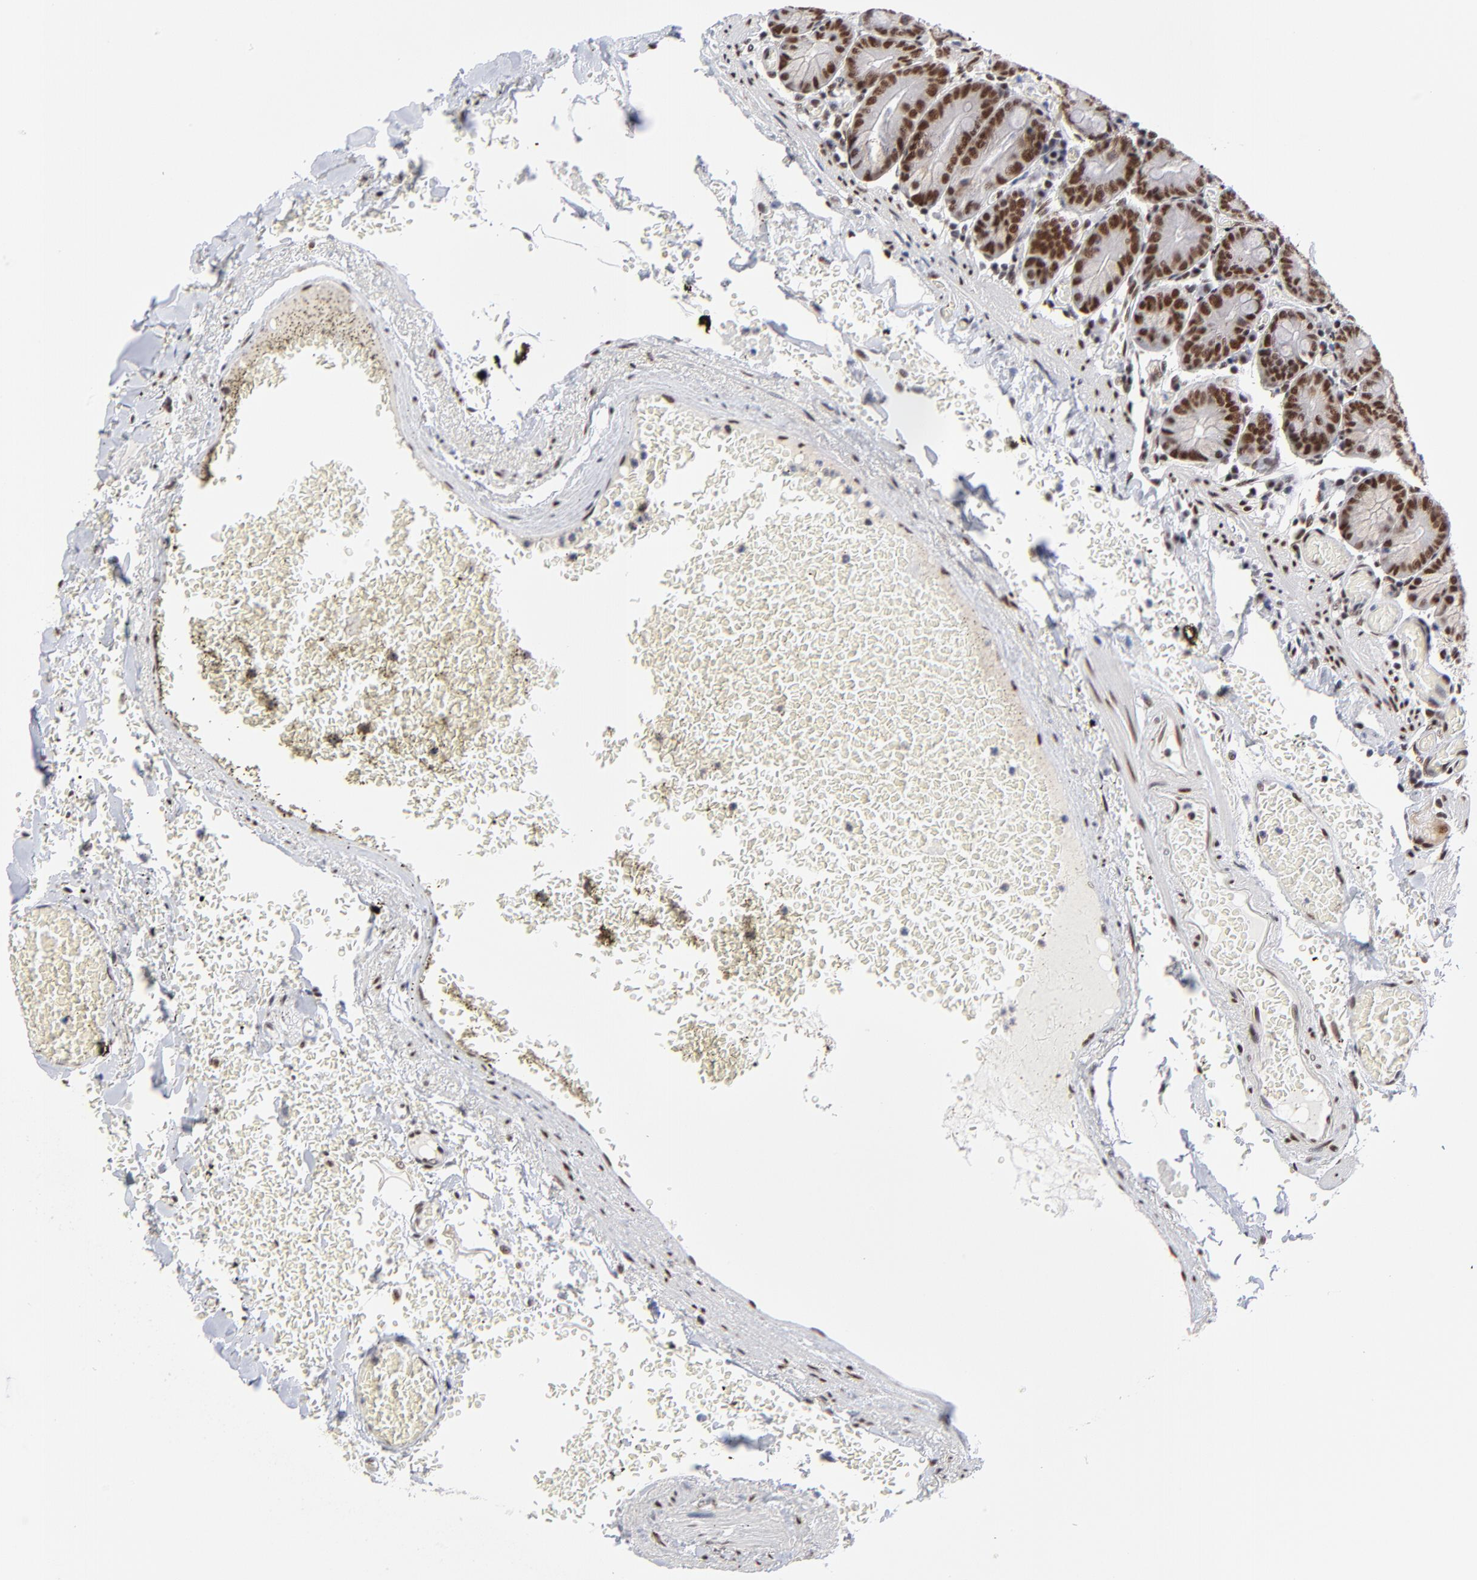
{"staining": {"intensity": "strong", "quantity": ">75%", "location": "nuclear"}, "tissue": "small intestine", "cell_type": "Glandular cells", "image_type": "normal", "snomed": [{"axis": "morphology", "description": "Normal tissue, NOS"}, {"axis": "topography", "description": "Small intestine"}], "caption": "Small intestine stained with DAB (3,3'-diaminobenzidine) immunohistochemistry displays high levels of strong nuclear expression in about >75% of glandular cells.", "gene": "ZMYM3", "patient": {"sex": "male", "age": 71}}